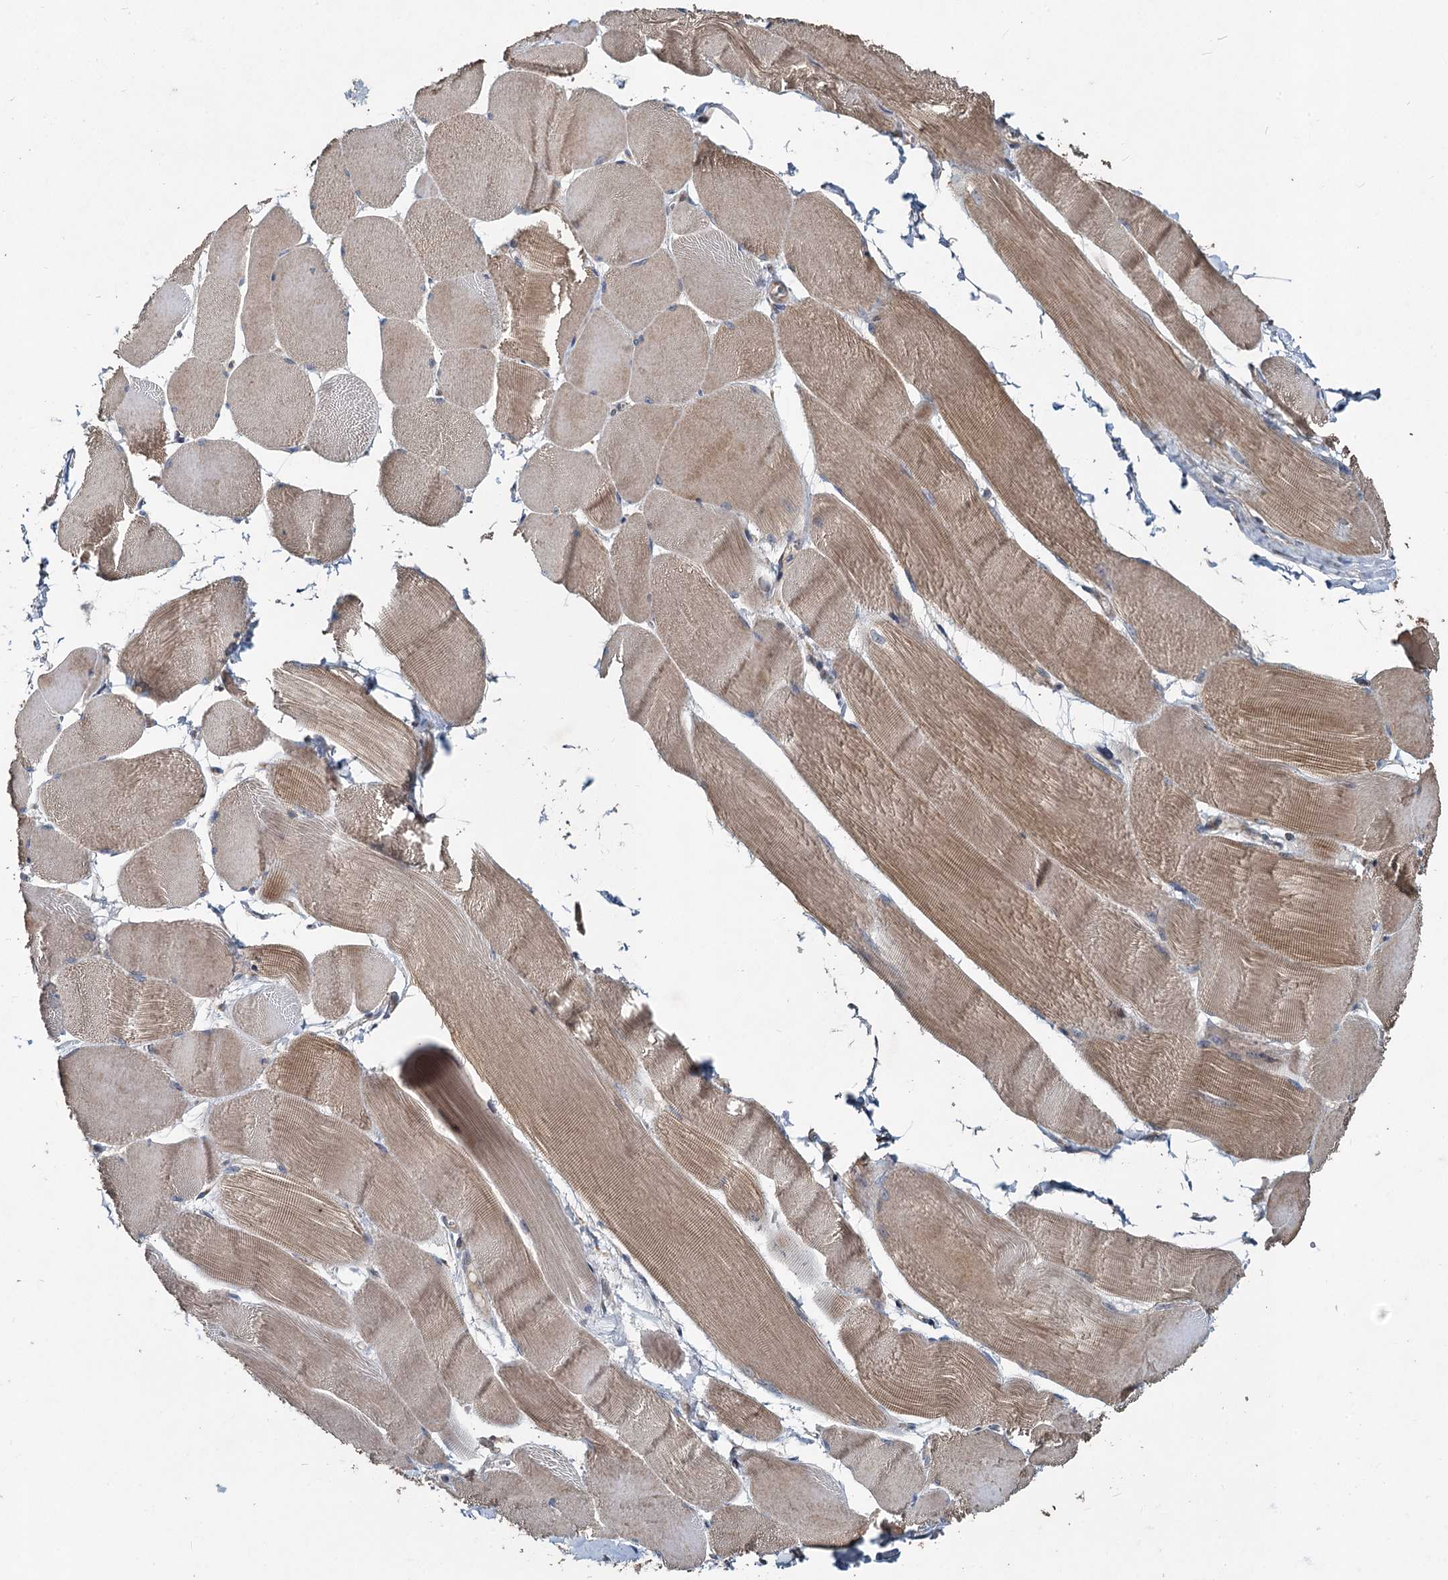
{"staining": {"intensity": "moderate", "quantity": ">75%", "location": "cytoplasmic/membranous"}, "tissue": "skeletal muscle", "cell_type": "Myocytes", "image_type": "normal", "snomed": [{"axis": "morphology", "description": "Normal tissue, NOS"}, {"axis": "morphology", "description": "Basal cell carcinoma"}, {"axis": "topography", "description": "Skeletal muscle"}], "caption": "DAB immunohistochemical staining of normal human skeletal muscle exhibits moderate cytoplasmic/membranous protein expression in approximately >75% of myocytes. Using DAB (brown) and hematoxylin (blue) stains, captured at high magnification using brightfield microscopy.", "gene": "OTUB1", "patient": {"sex": "female", "age": 64}}